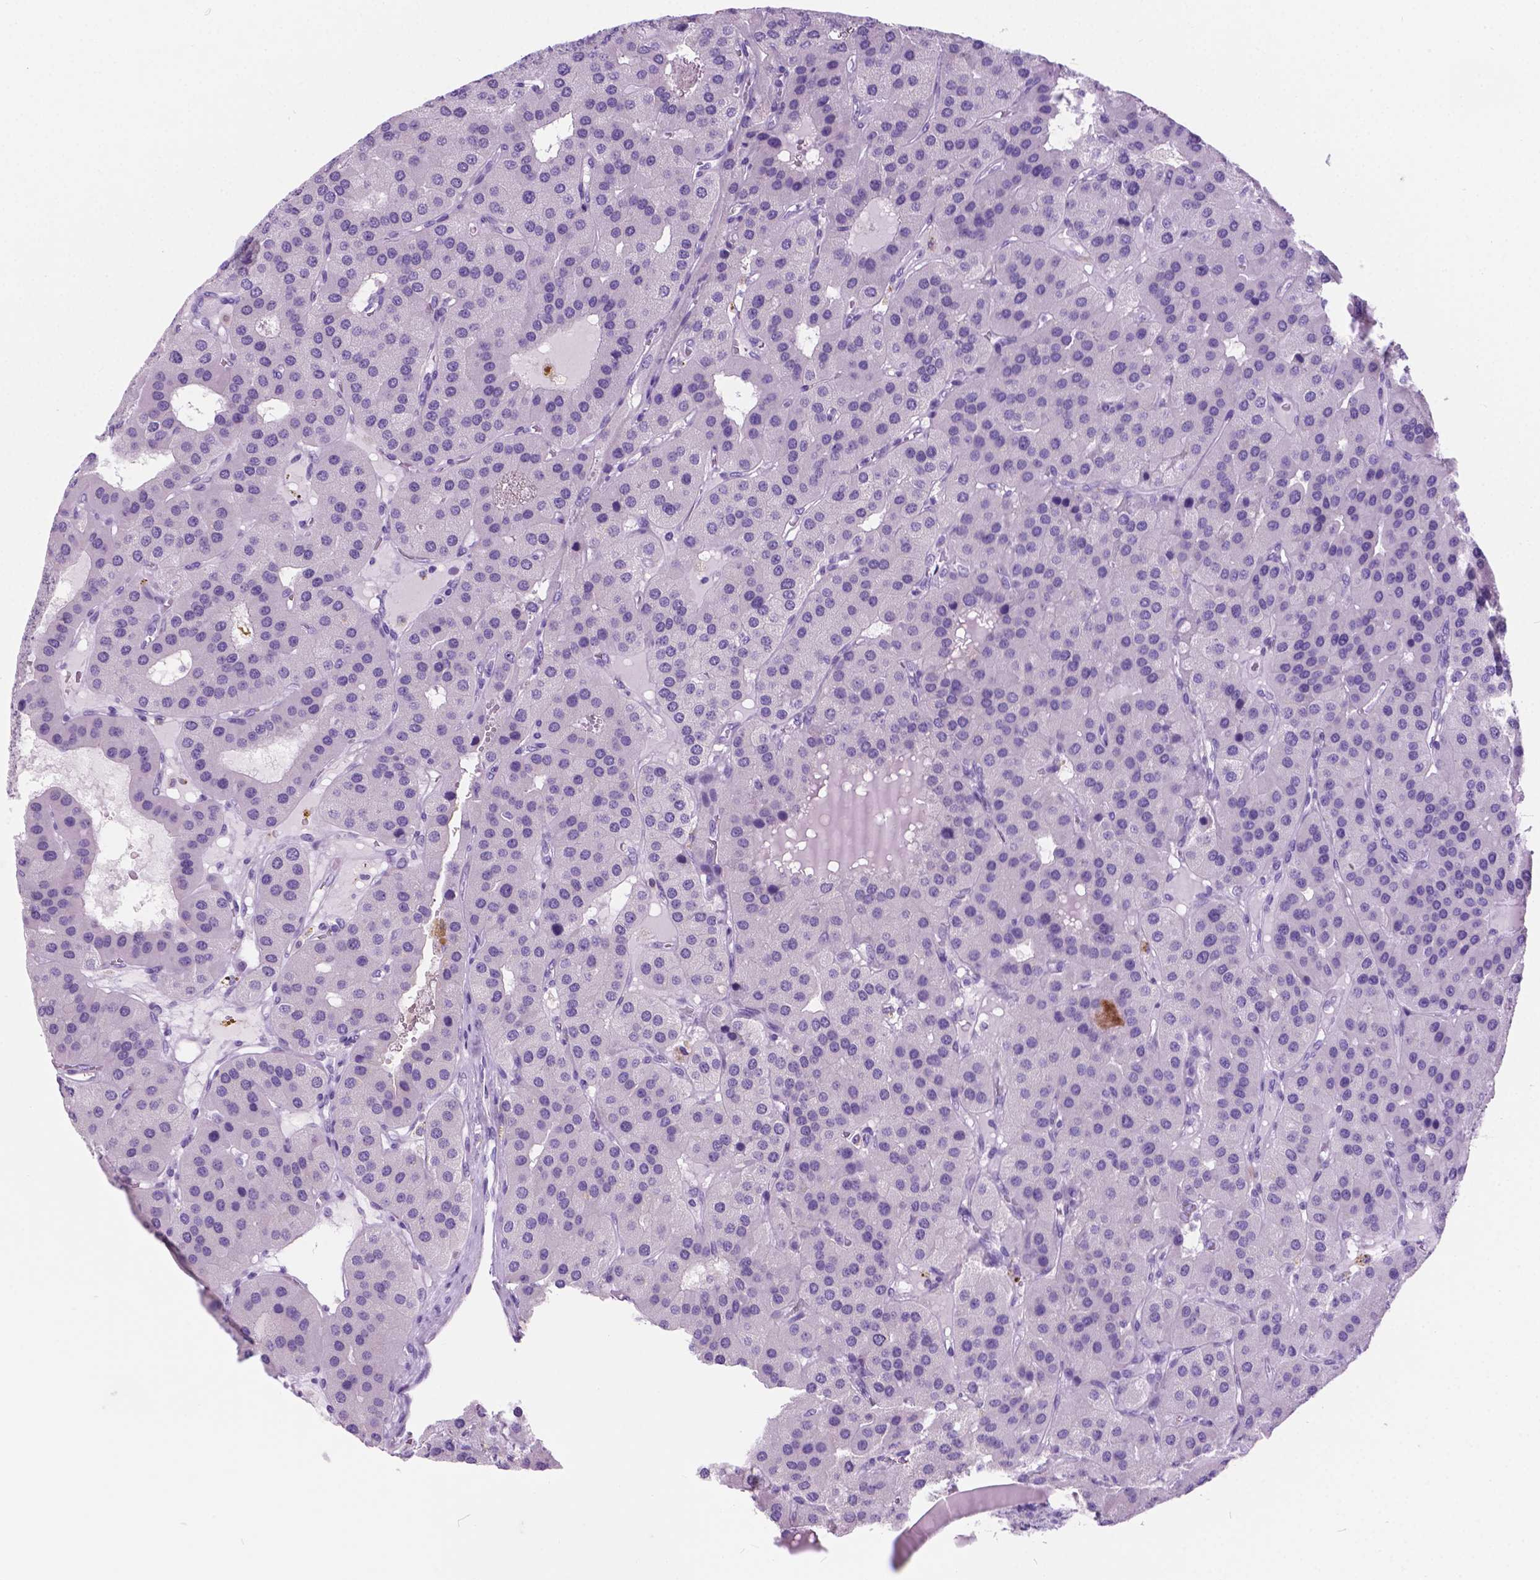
{"staining": {"intensity": "negative", "quantity": "none", "location": "none"}, "tissue": "parathyroid gland", "cell_type": "Glandular cells", "image_type": "normal", "snomed": [{"axis": "morphology", "description": "Normal tissue, NOS"}, {"axis": "morphology", "description": "Adenoma, NOS"}, {"axis": "topography", "description": "Parathyroid gland"}], "caption": "Immunohistochemical staining of unremarkable human parathyroid gland exhibits no significant positivity in glandular cells. (DAB IHC, high magnification).", "gene": "ARMS2", "patient": {"sex": "female", "age": 86}}